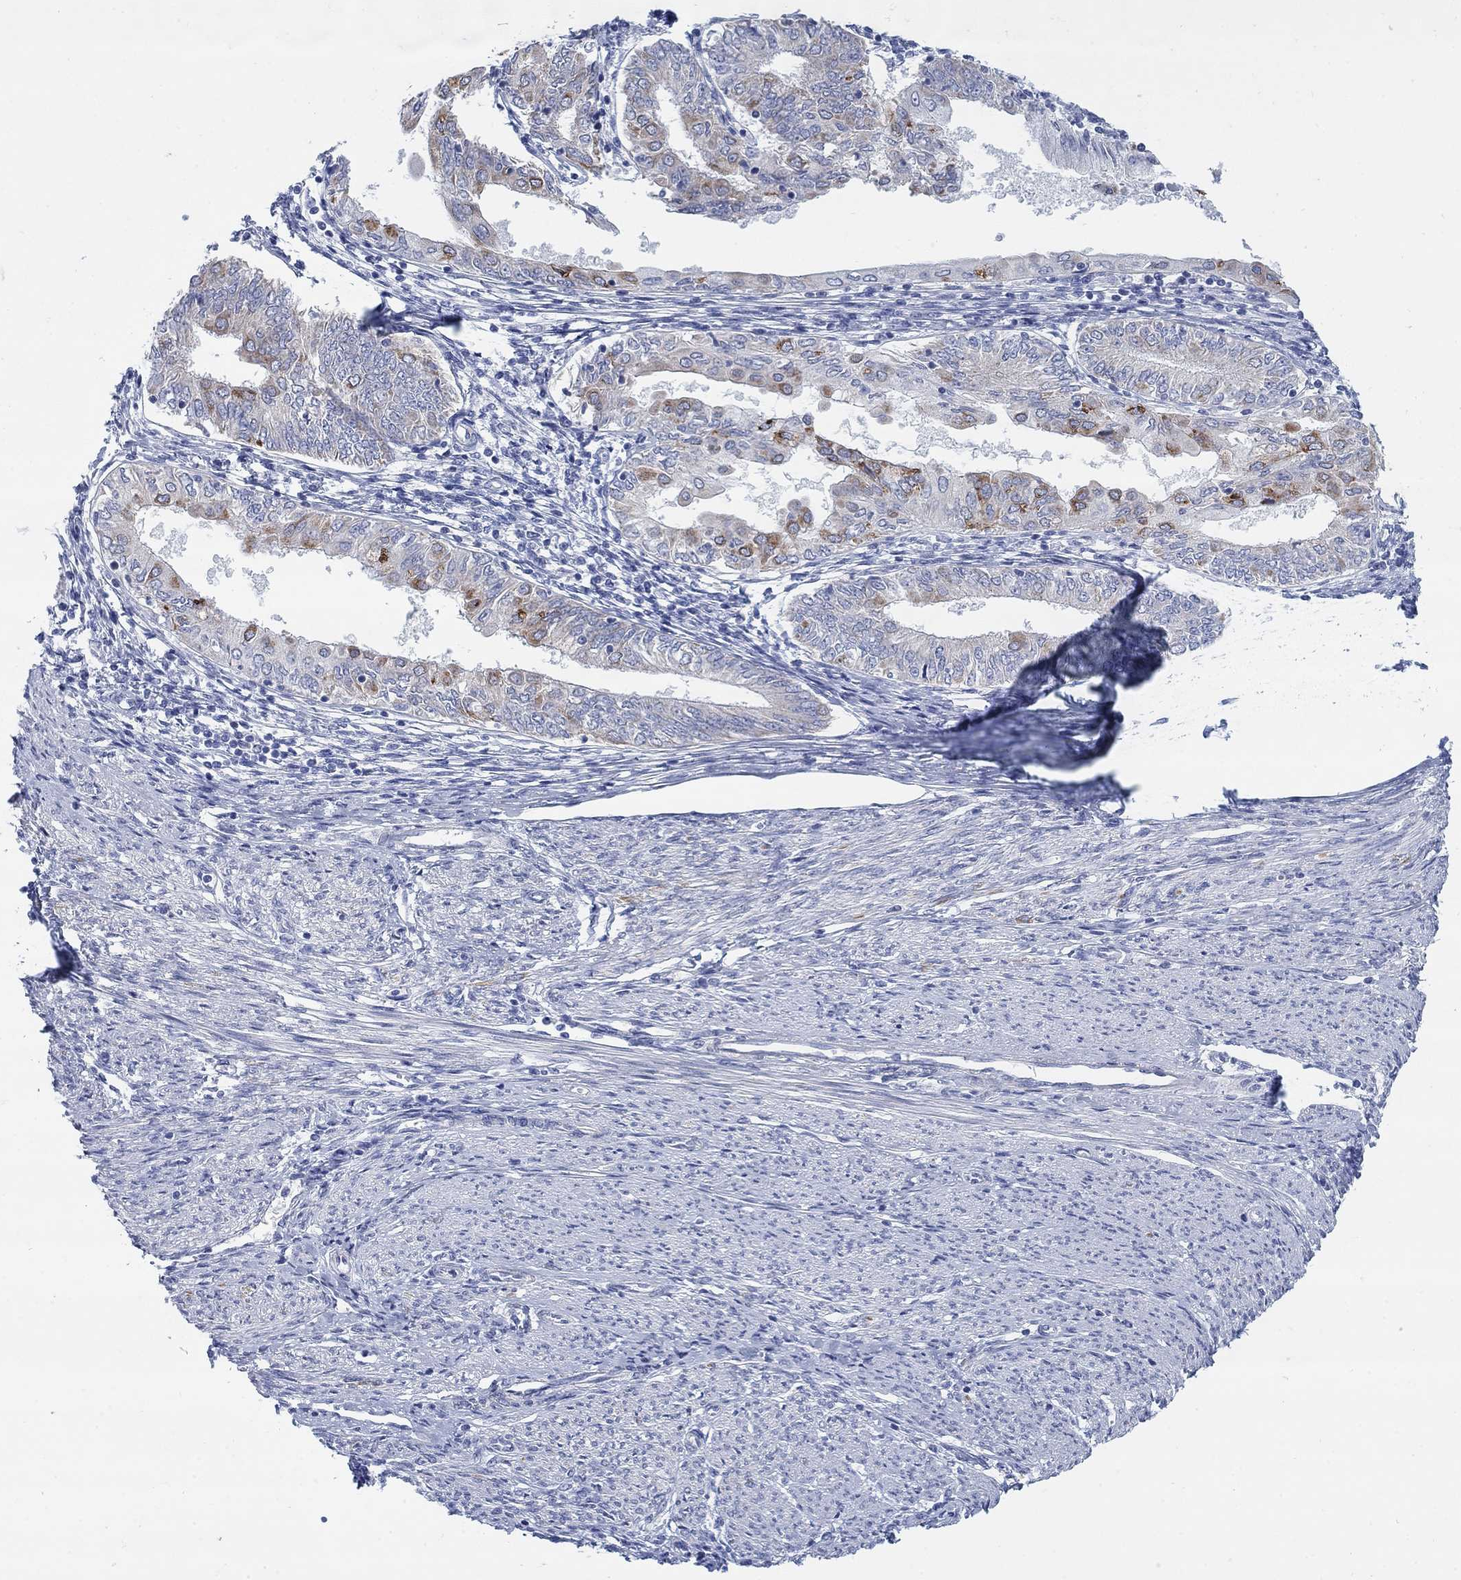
{"staining": {"intensity": "strong", "quantity": "<25%", "location": "cytoplasmic/membranous"}, "tissue": "endometrial cancer", "cell_type": "Tumor cells", "image_type": "cancer", "snomed": [{"axis": "morphology", "description": "Adenocarcinoma, NOS"}, {"axis": "topography", "description": "Endometrium"}], "caption": "Endometrial cancer (adenocarcinoma) stained with immunohistochemistry (IHC) demonstrates strong cytoplasmic/membranous positivity in approximately <25% of tumor cells.", "gene": "SCCPDH", "patient": {"sex": "female", "age": 68}}